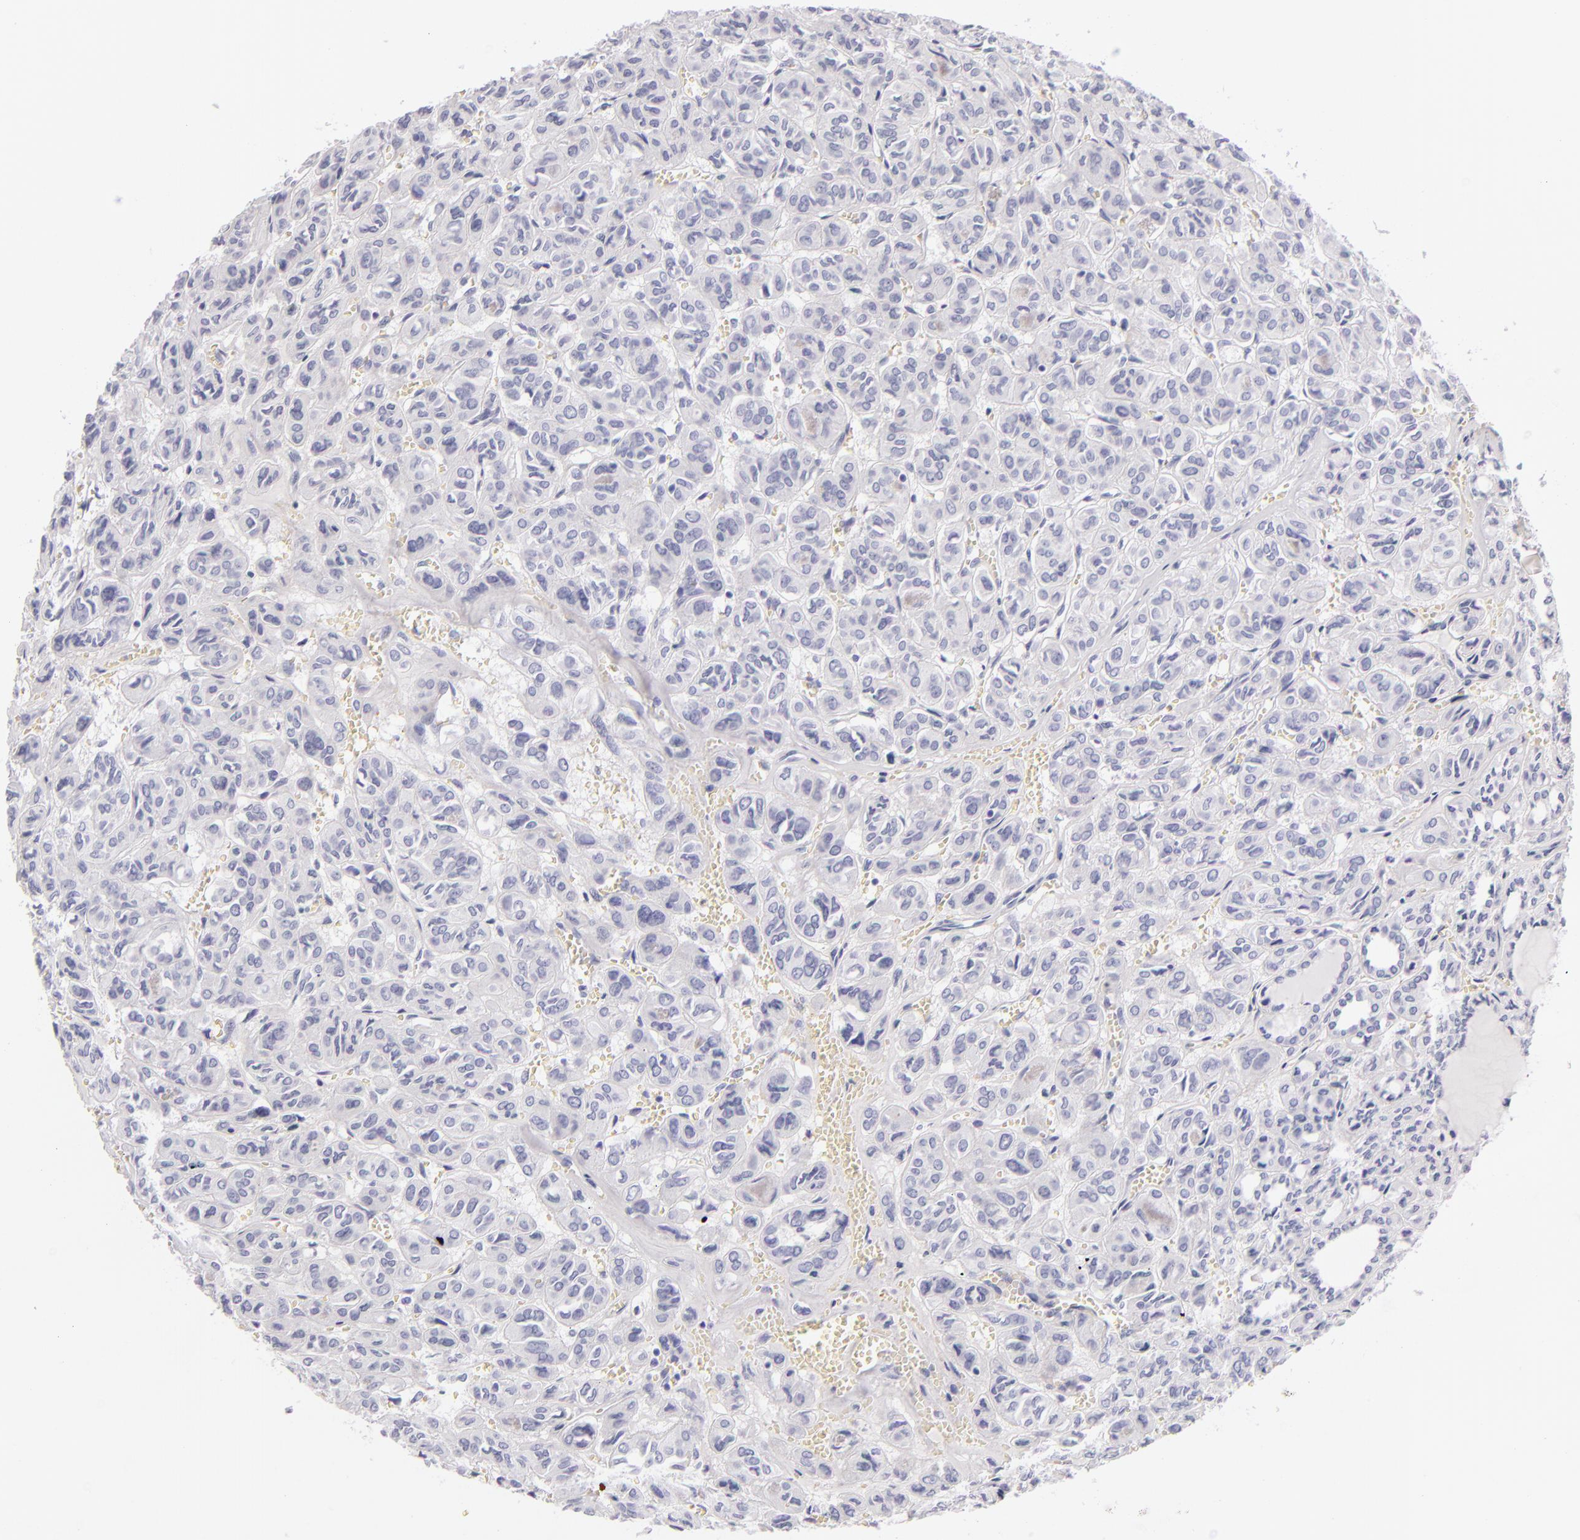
{"staining": {"intensity": "negative", "quantity": "none", "location": "none"}, "tissue": "thyroid cancer", "cell_type": "Tumor cells", "image_type": "cancer", "snomed": [{"axis": "morphology", "description": "Follicular adenoma carcinoma, NOS"}, {"axis": "topography", "description": "Thyroid gland"}], "caption": "This is a photomicrograph of immunohistochemistry staining of thyroid follicular adenoma carcinoma, which shows no positivity in tumor cells.", "gene": "FABP1", "patient": {"sex": "female", "age": 71}}